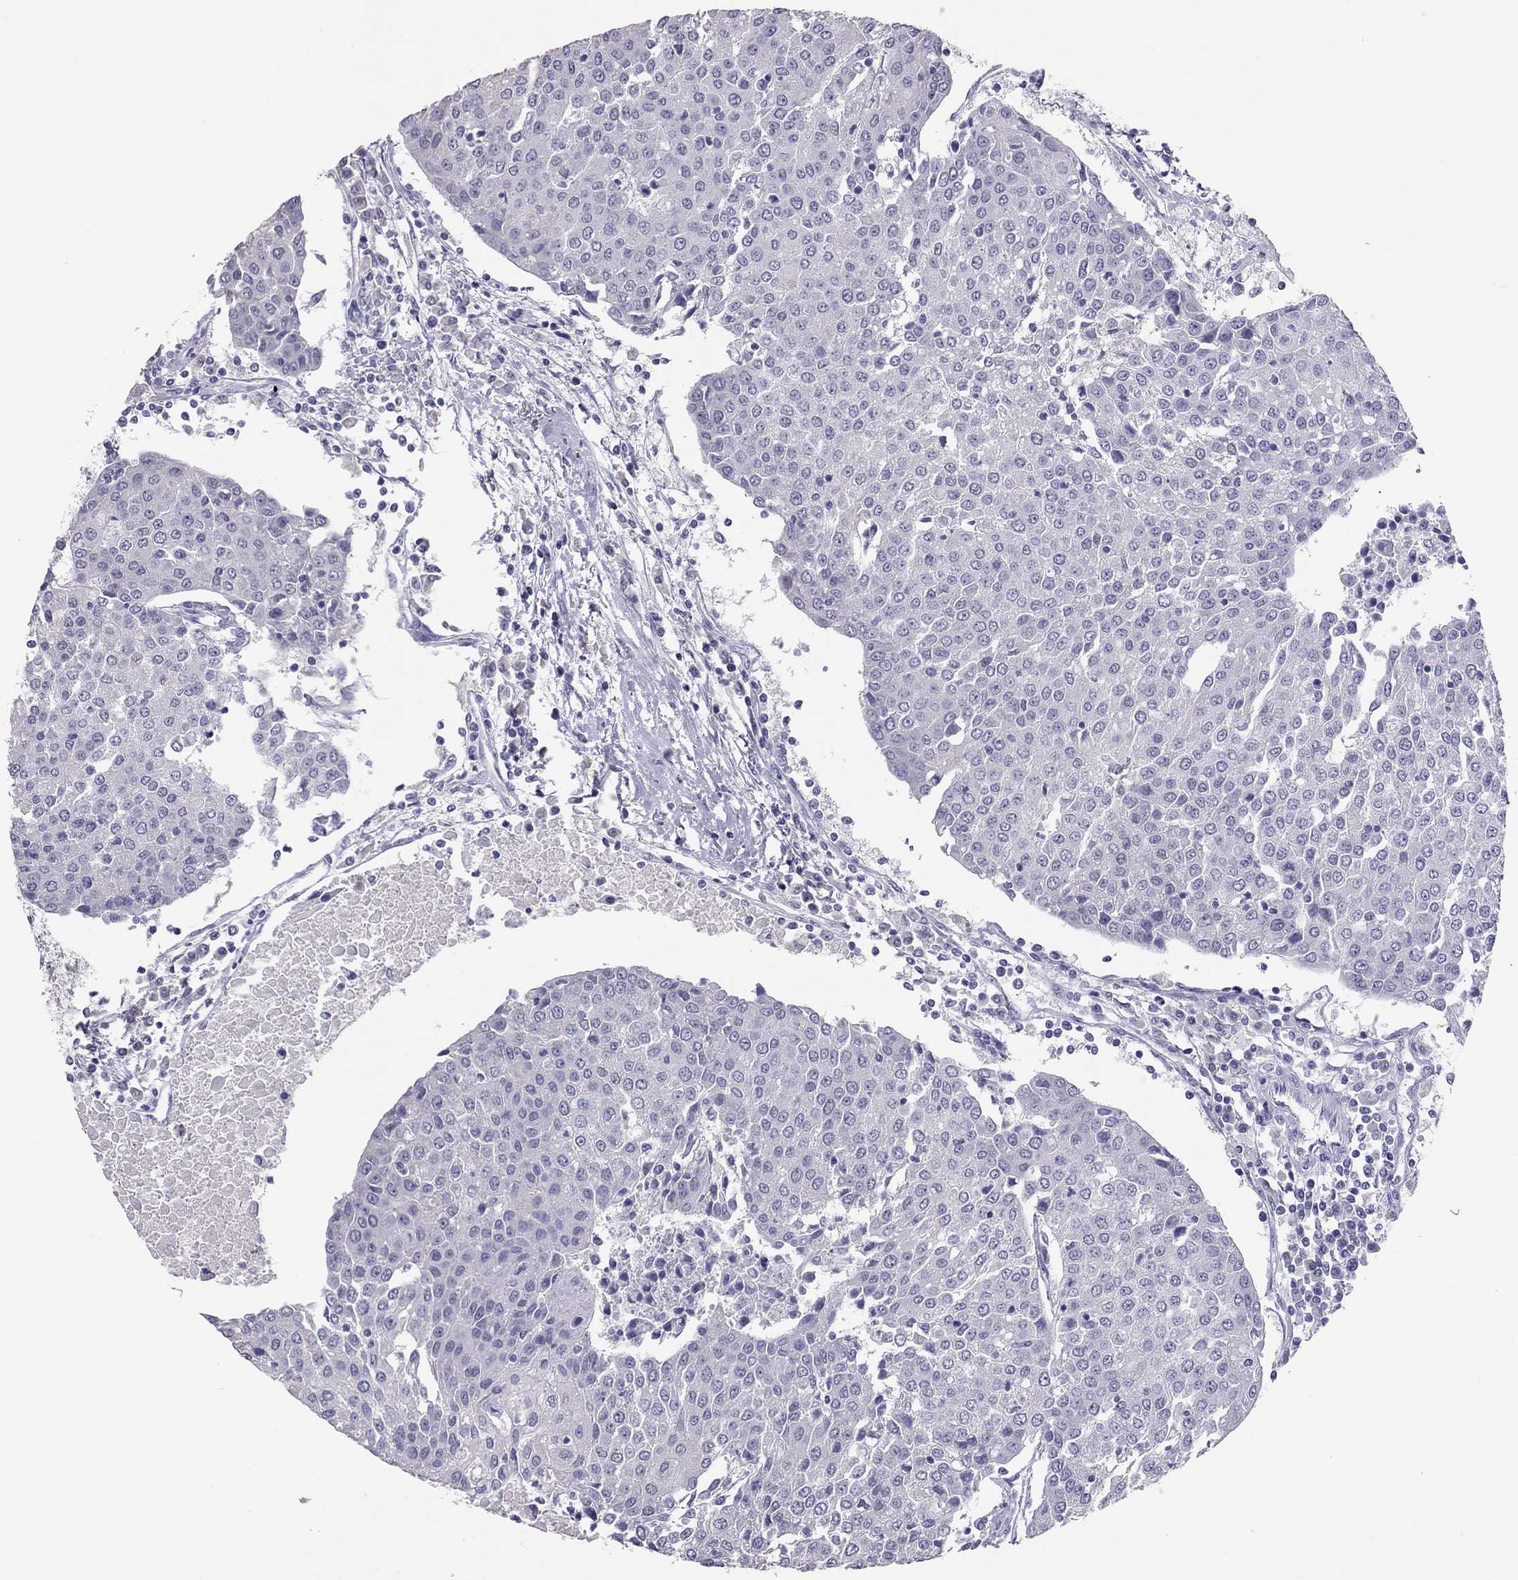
{"staining": {"intensity": "negative", "quantity": "none", "location": "none"}, "tissue": "urothelial cancer", "cell_type": "Tumor cells", "image_type": "cancer", "snomed": [{"axis": "morphology", "description": "Urothelial carcinoma, High grade"}, {"axis": "topography", "description": "Urinary bladder"}], "caption": "High magnification brightfield microscopy of urothelial cancer stained with DAB (brown) and counterstained with hematoxylin (blue): tumor cells show no significant expression.", "gene": "PSMB11", "patient": {"sex": "female", "age": 85}}